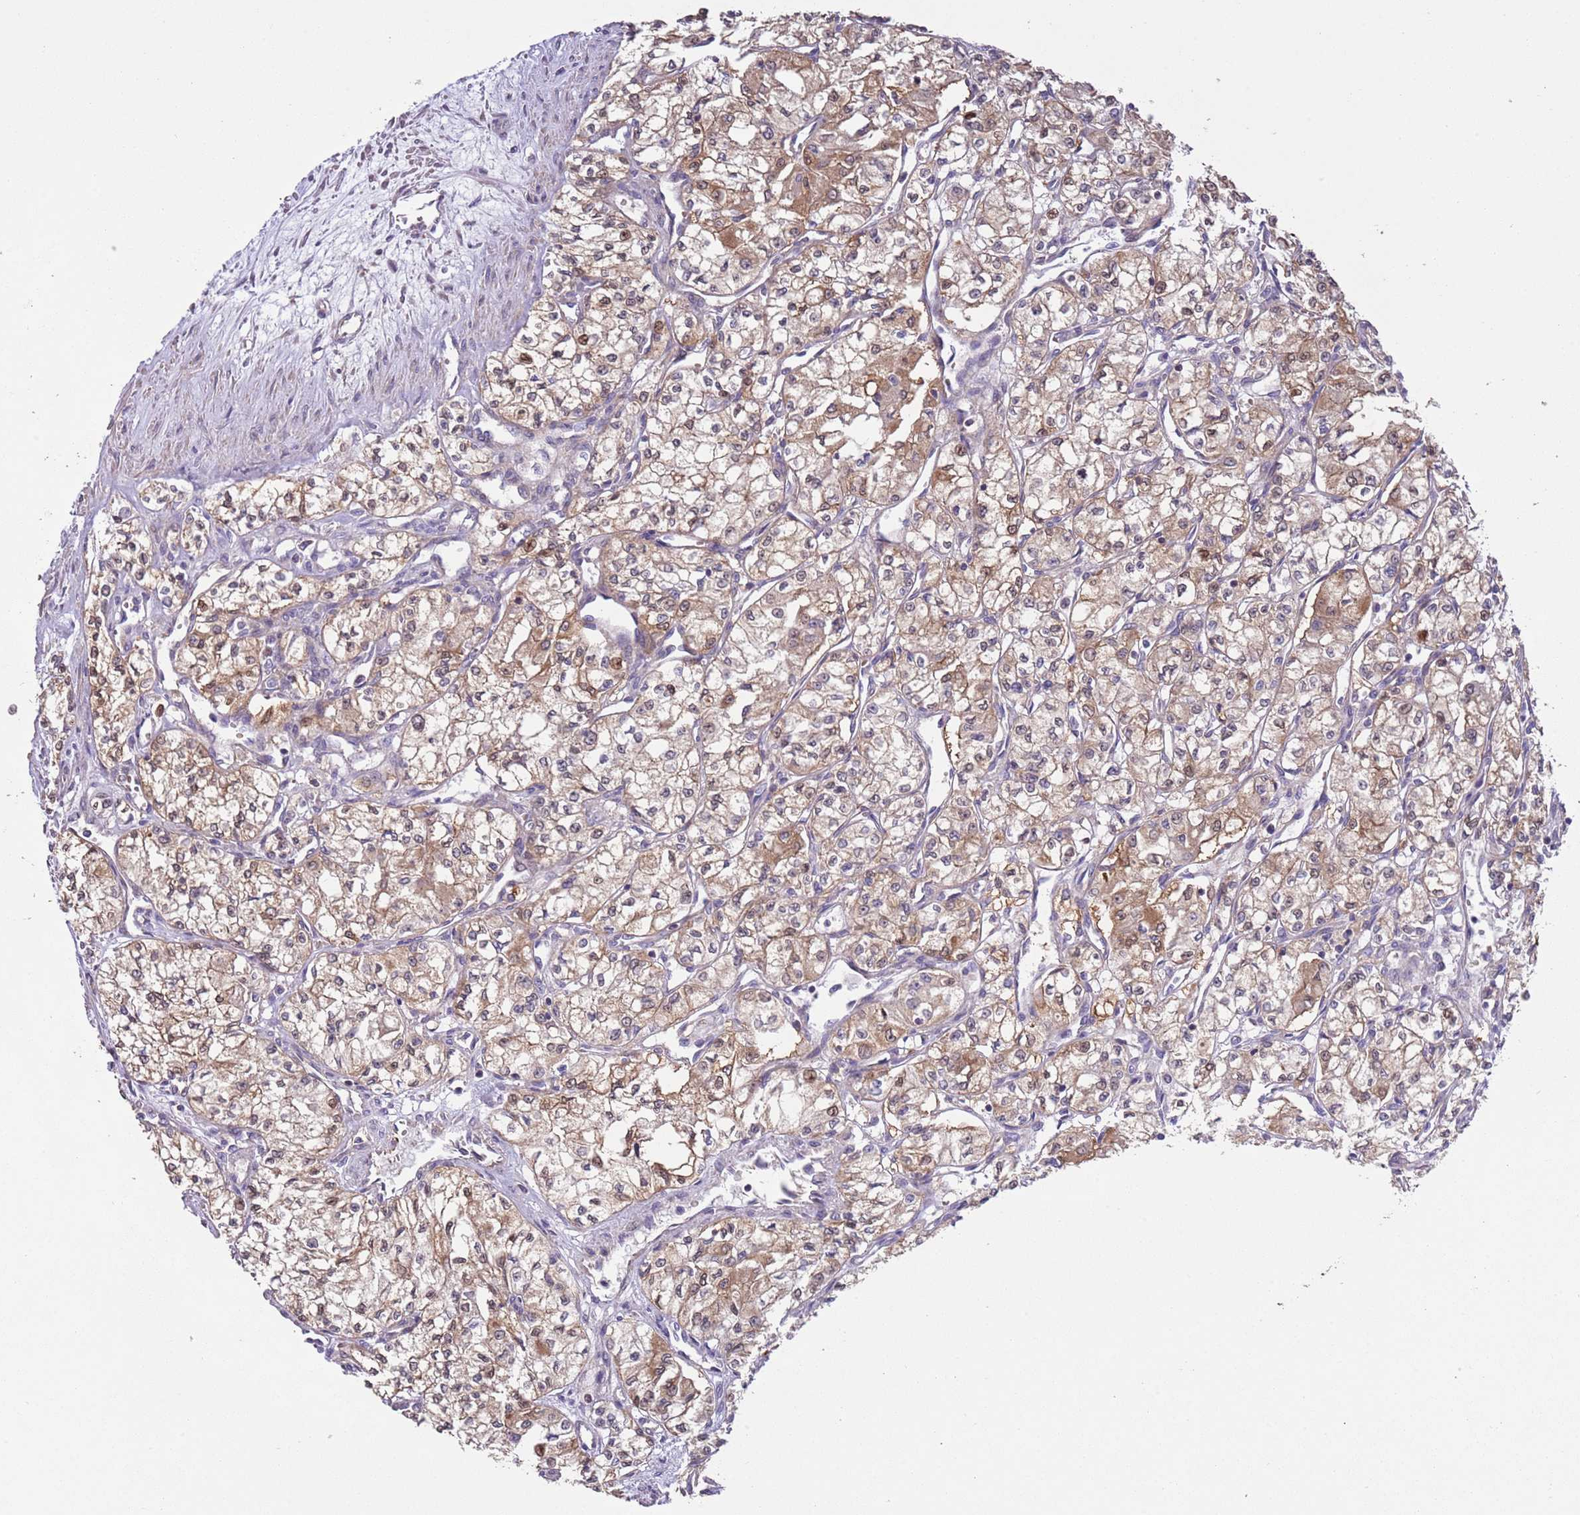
{"staining": {"intensity": "moderate", "quantity": ">75%", "location": "cytoplasmic/membranous,nuclear"}, "tissue": "renal cancer", "cell_type": "Tumor cells", "image_type": "cancer", "snomed": [{"axis": "morphology", "description": "Adenocarcinoma, NOS"}, {"axis": "topography", "description": "Kidney"}], "caption": "This photomicrograph shows renal cancer (adenocarcinoma) stained with IHC to label a protein in brown. The cytoplasmic/membranous and nuclear of tumor cells show moderate positivity for the protein. Nuclei are counter-stained blue.", "gene": "FAM89B", "patient": {"sex": "male", "age": 59}}